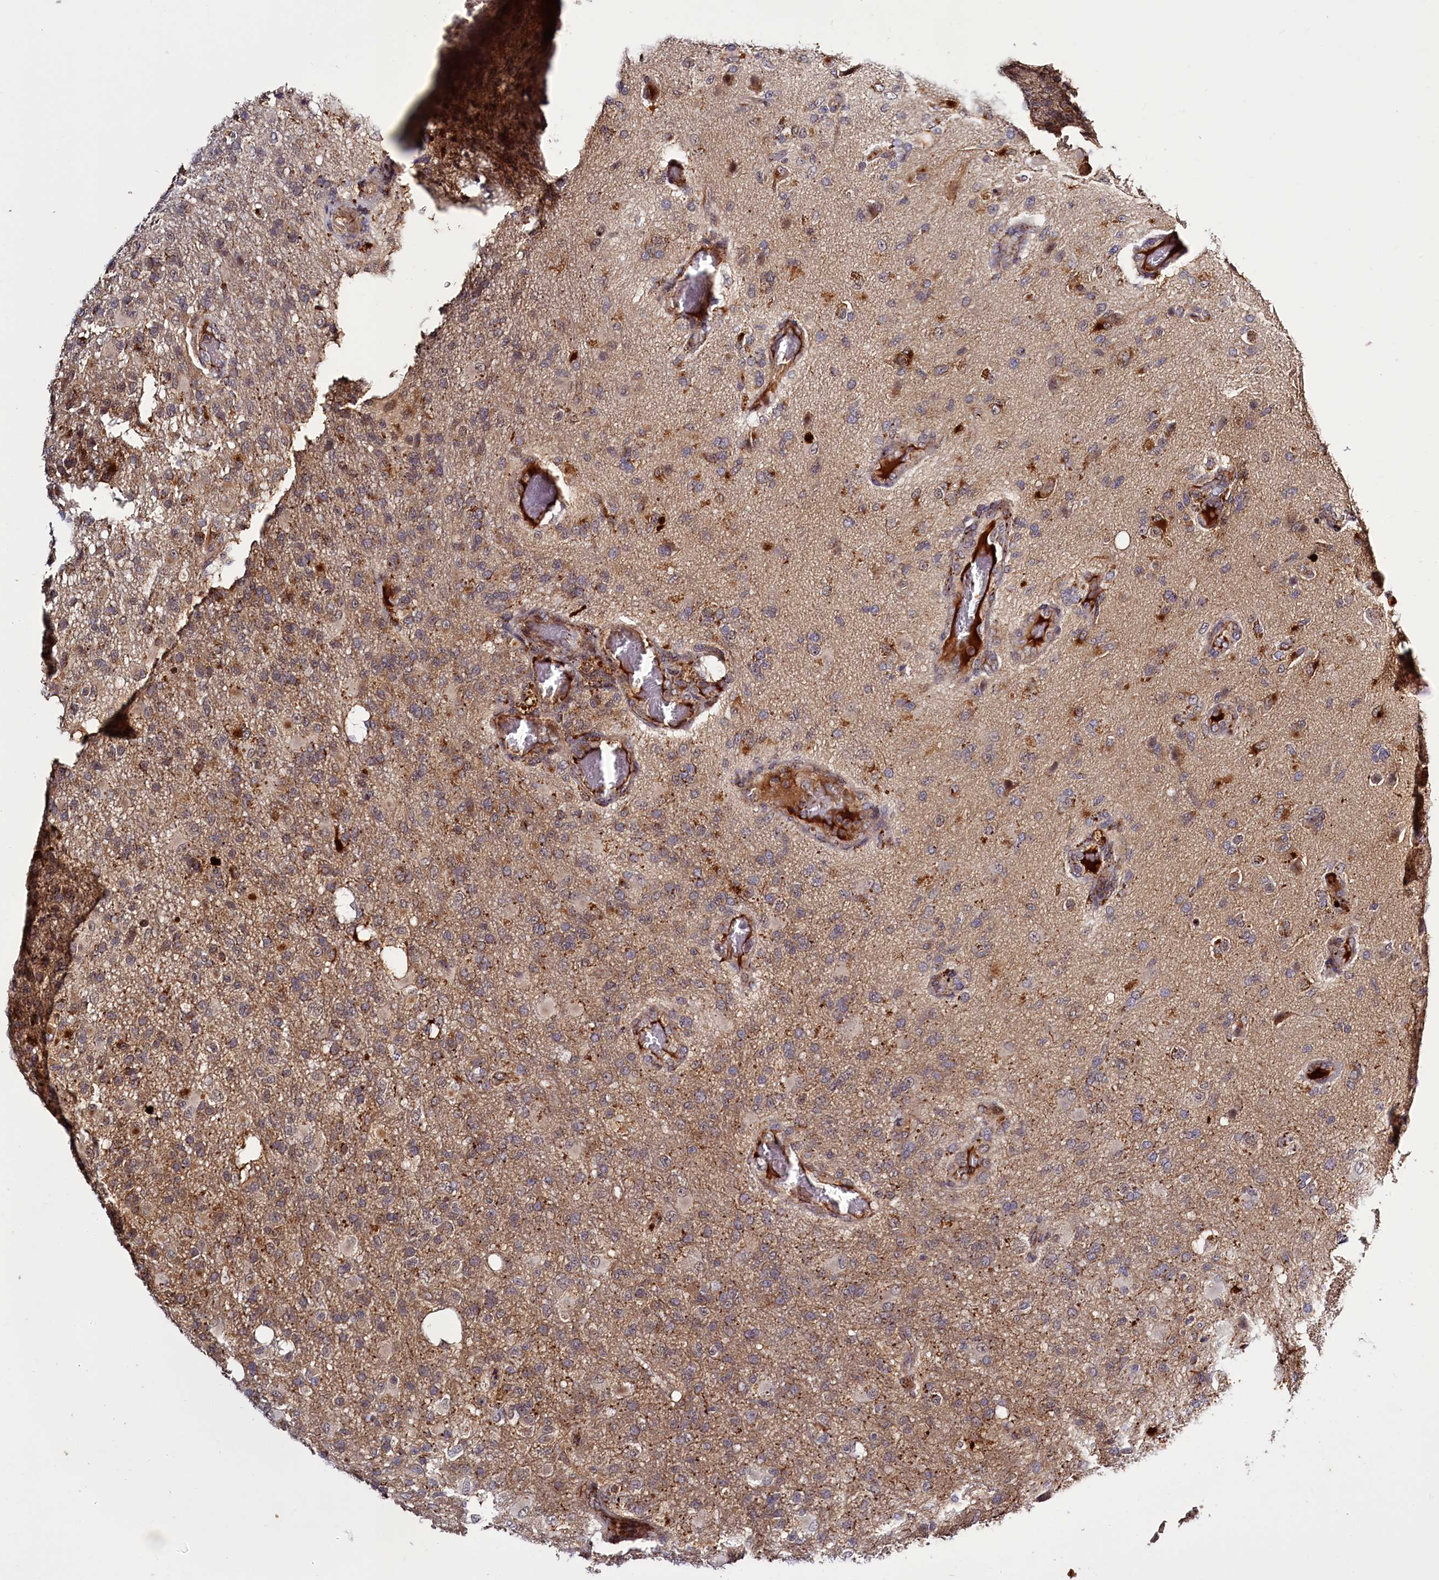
{"staining": {"intensity": "weak", "quantity": ">75%", "location": "cytoplasmic/membranous"}, "tissue": "glioma", "cell_type": "Tumor cells", "image_type": "cancer", "snomed": [{"axis": "morphology", "description": "Glioma, malignant, High grade"}, {"axis": "topography", "description": "Brain"}], "caption": "Weak cytoplasmic/membranous protein expression is present in approximately >75% of tumor cells in malignant glioma (high-grade). The protein is stained brown, and the nuclei are stained in blue (DAB IHC with brightfield microscopy, high magnification).", "gene": "DYNC2H1", "patient": {"sex": "female", "age": 74}}